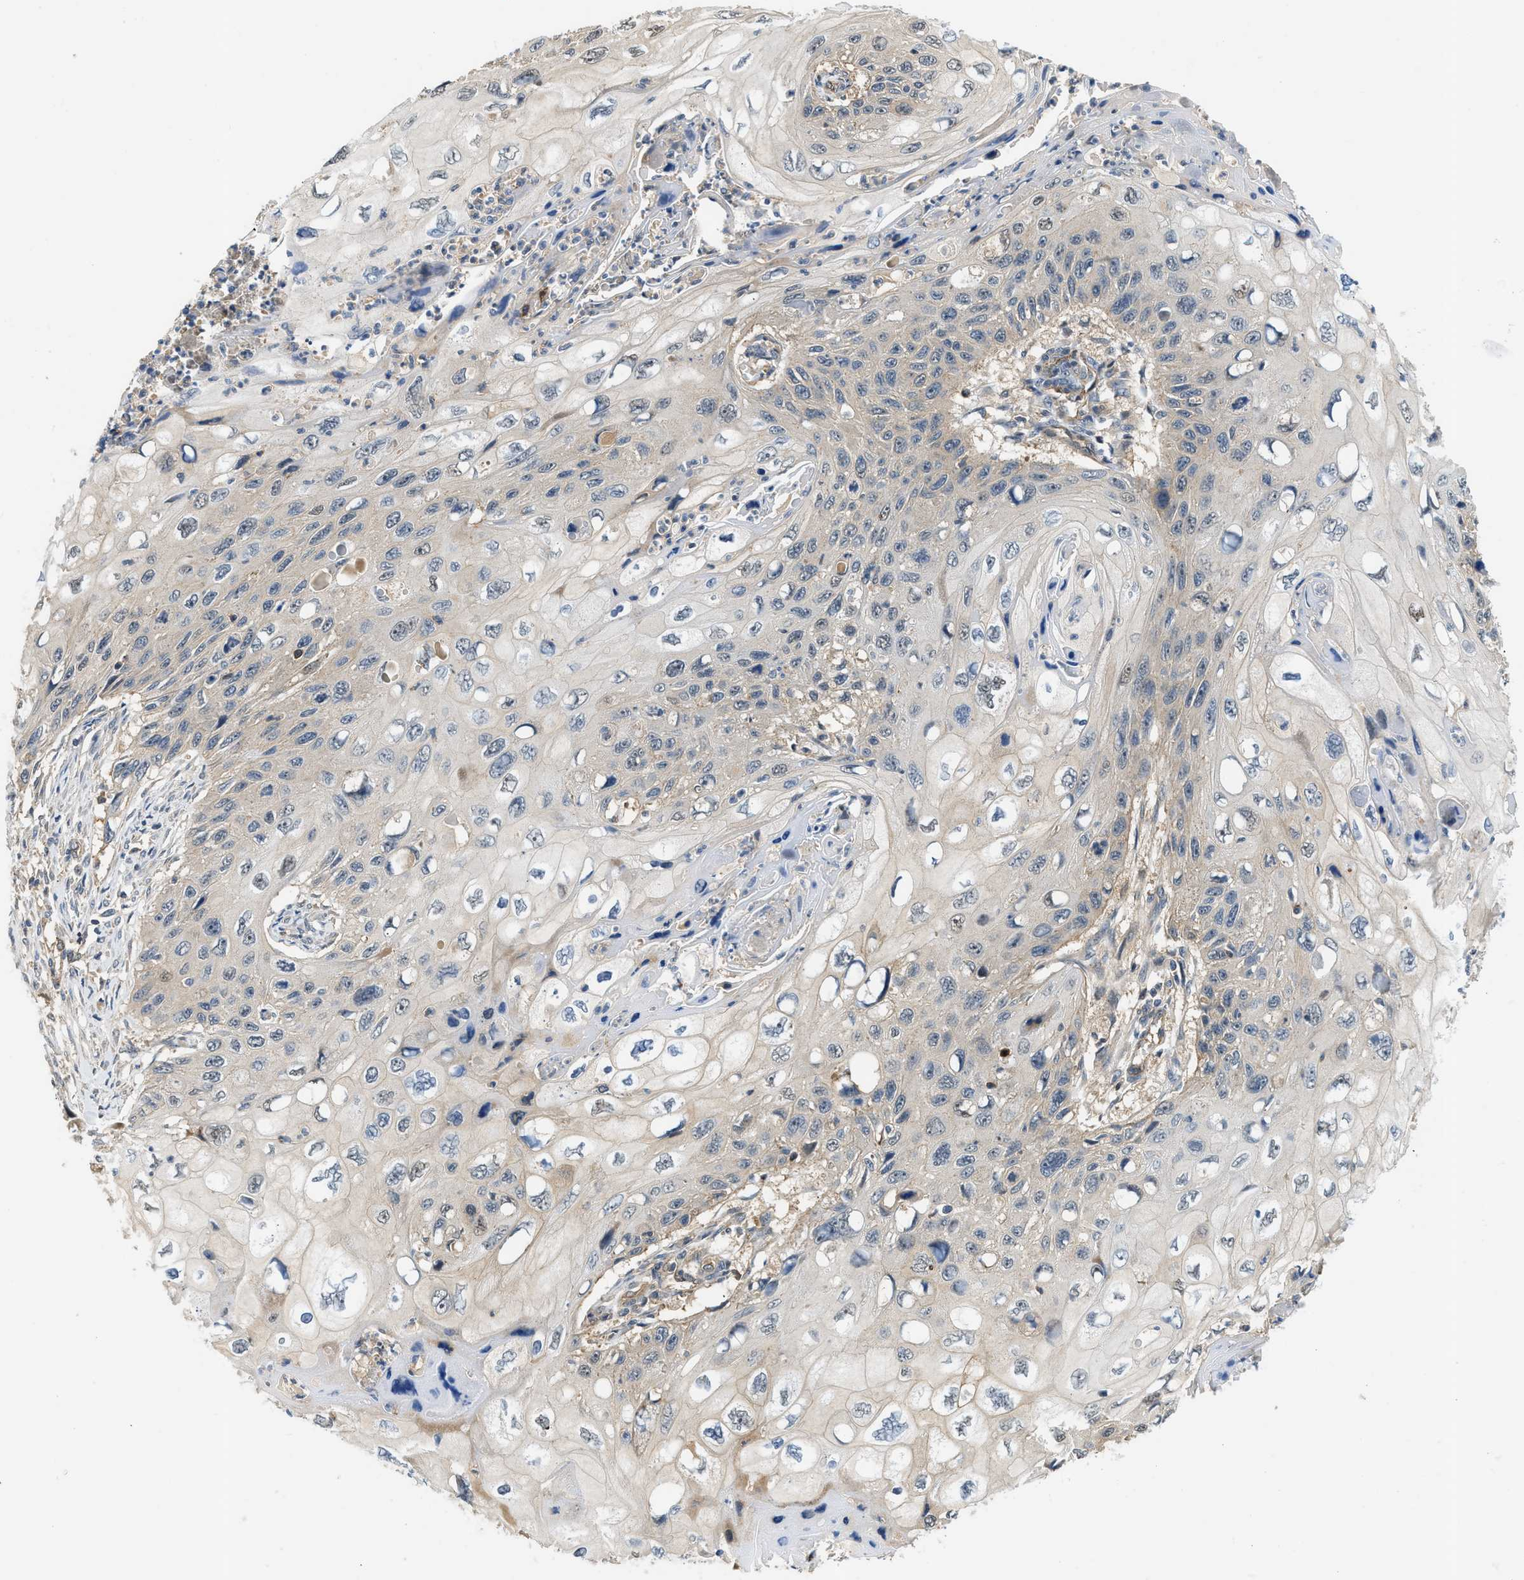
{"staining": {"intensity": "weak", "quantity": "<25%", "location": "cytoplasmic/membranous"}, "tissue": "cervical cancer", "cell_type": "Tumor cells", "image_type": "cancer", "snomed": [{"axis": "morphology", "description": "Squamous cell carcinoma, NOS"}, {"axis": "topography", "description": "Cervix"}], "caption": "There is no significant expression in tumor cells of squamous cell carcinoma (cervical).", "gene": "CBLB", "patient": {"sex": "female", "age": 70}}